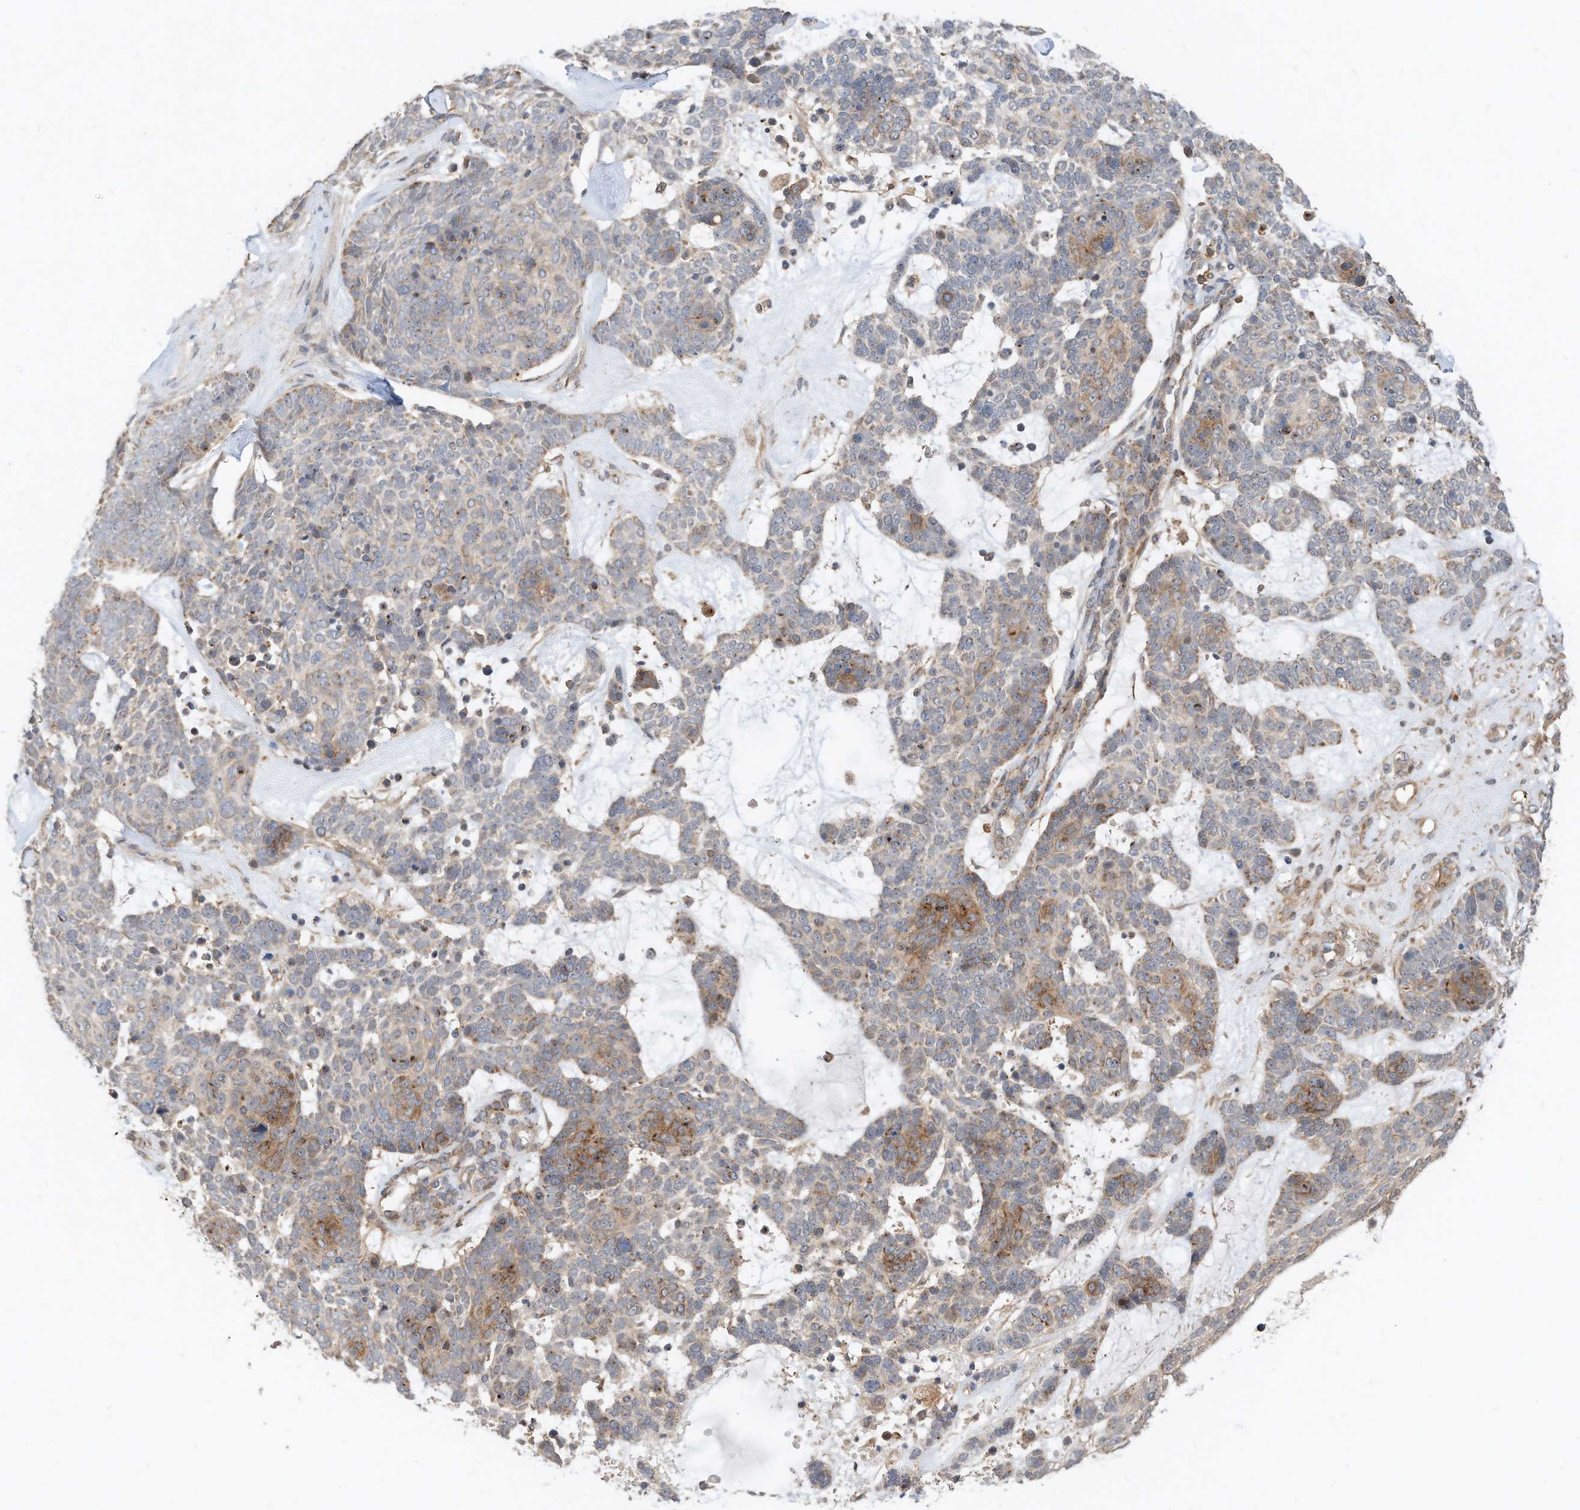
{"staining": {"intensity": "moderate", "quantity": "<25%", "location": "cytoplasmic/membranous"}, "tissue": "skin cancer", "cell_type": "Tumor cells", "image_type": "cancer", "snomed": [{"axis": "morphology", "description": "Basal cell carcinoma"}, {"axis": "topography", "description": "Skin"}], "caption": "The micrograph exhibits a brown stain indicating the presence of a protein in the cytoplasmic/membranous of tumor cells in skin cancer.", "gene": "CPAMD8", "patient": {"sex": "female", "age": 81}}